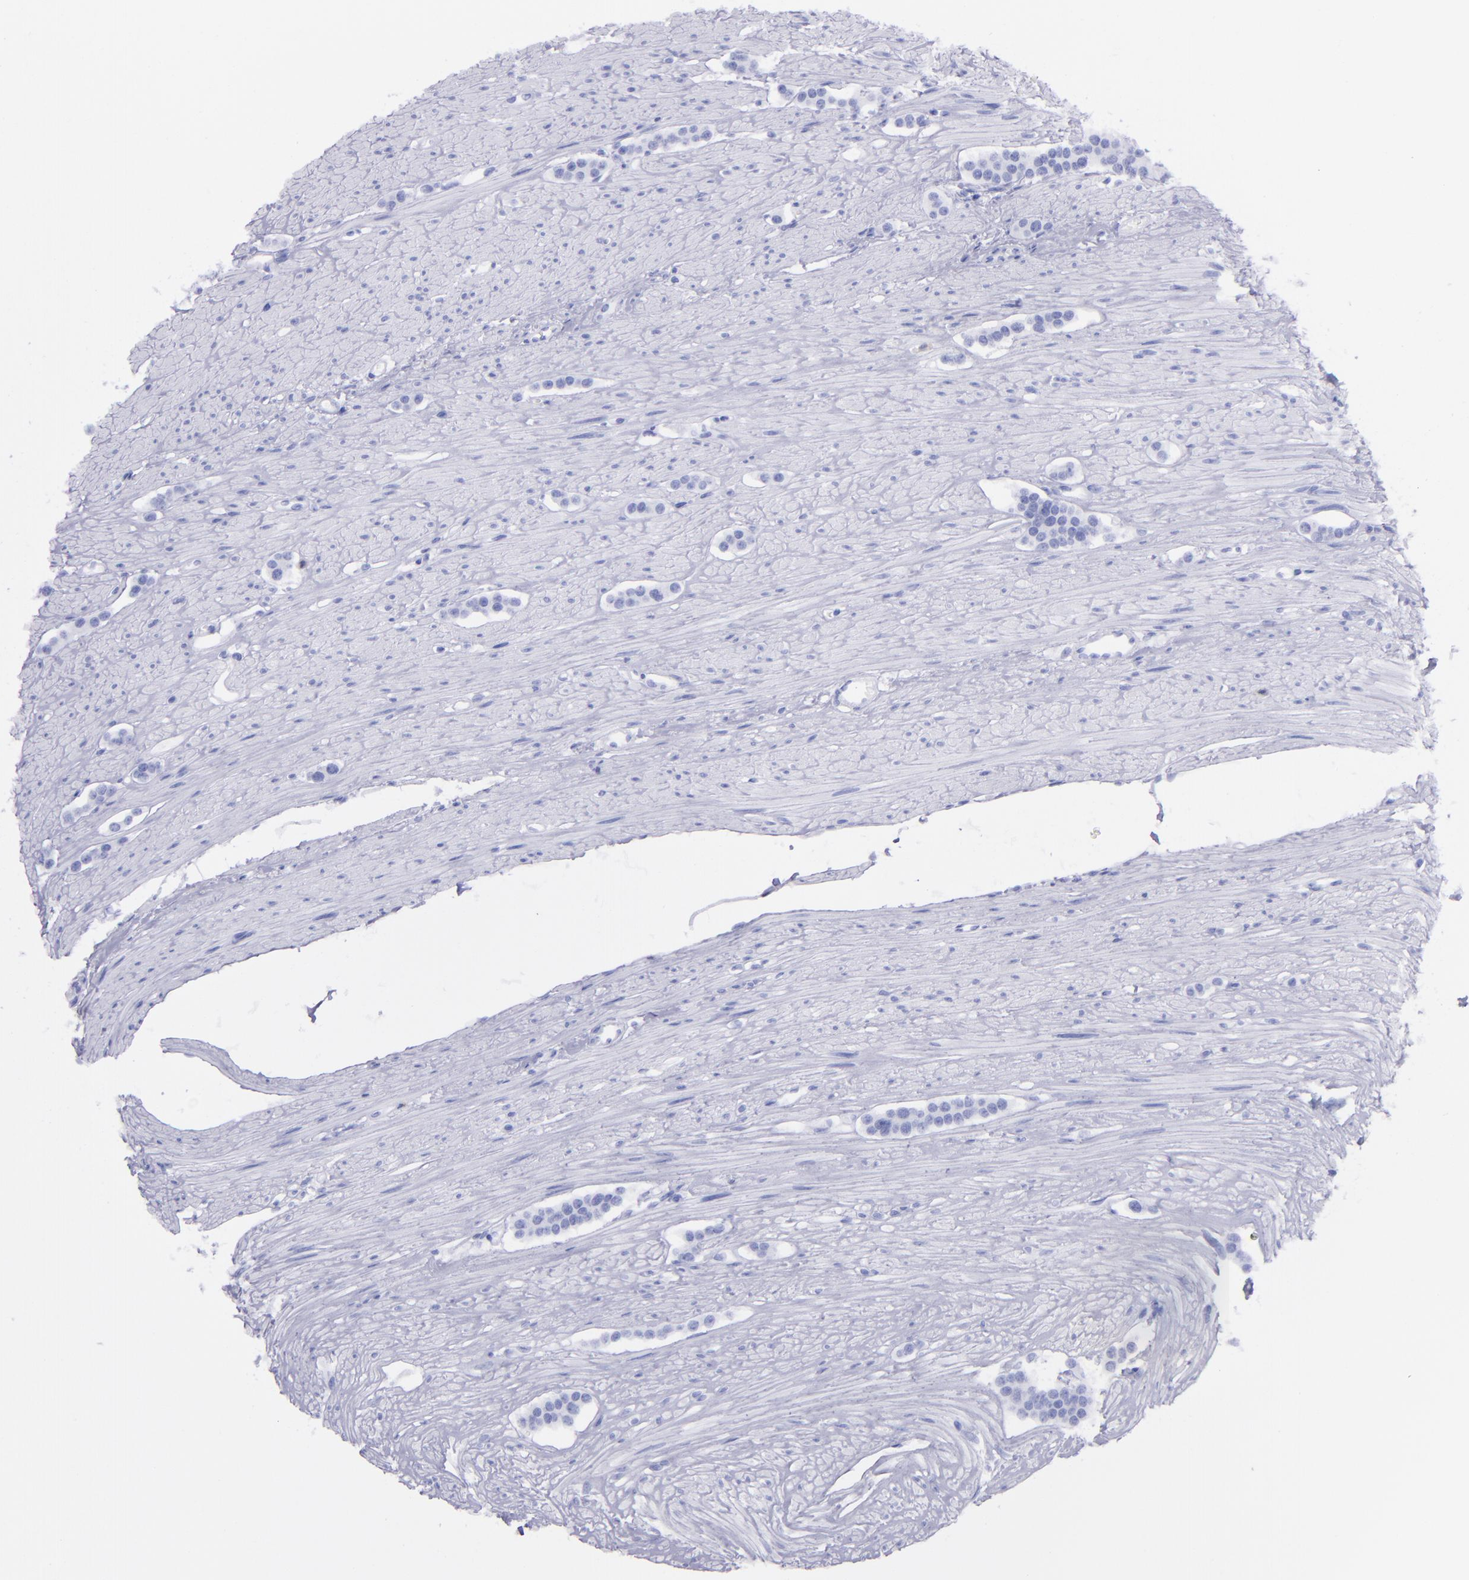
{"staining": {"intensity": "negative", "quantity": "none", "location": "none"}, "tissue": "carcinoid", "cell_type": "Tumor cells", "image_type": "cancer", "snomed": [{"axis": "morphology", "description": "Carcinoid, malignant, NOS"}, {"axis": "topography", "description": "Small intestine"}], "caption": "IHC of human carcinoid demonstrates no positivity in tumor cells.", "gene": "CR1", "patient": {"sex": "male", "age": 60}}